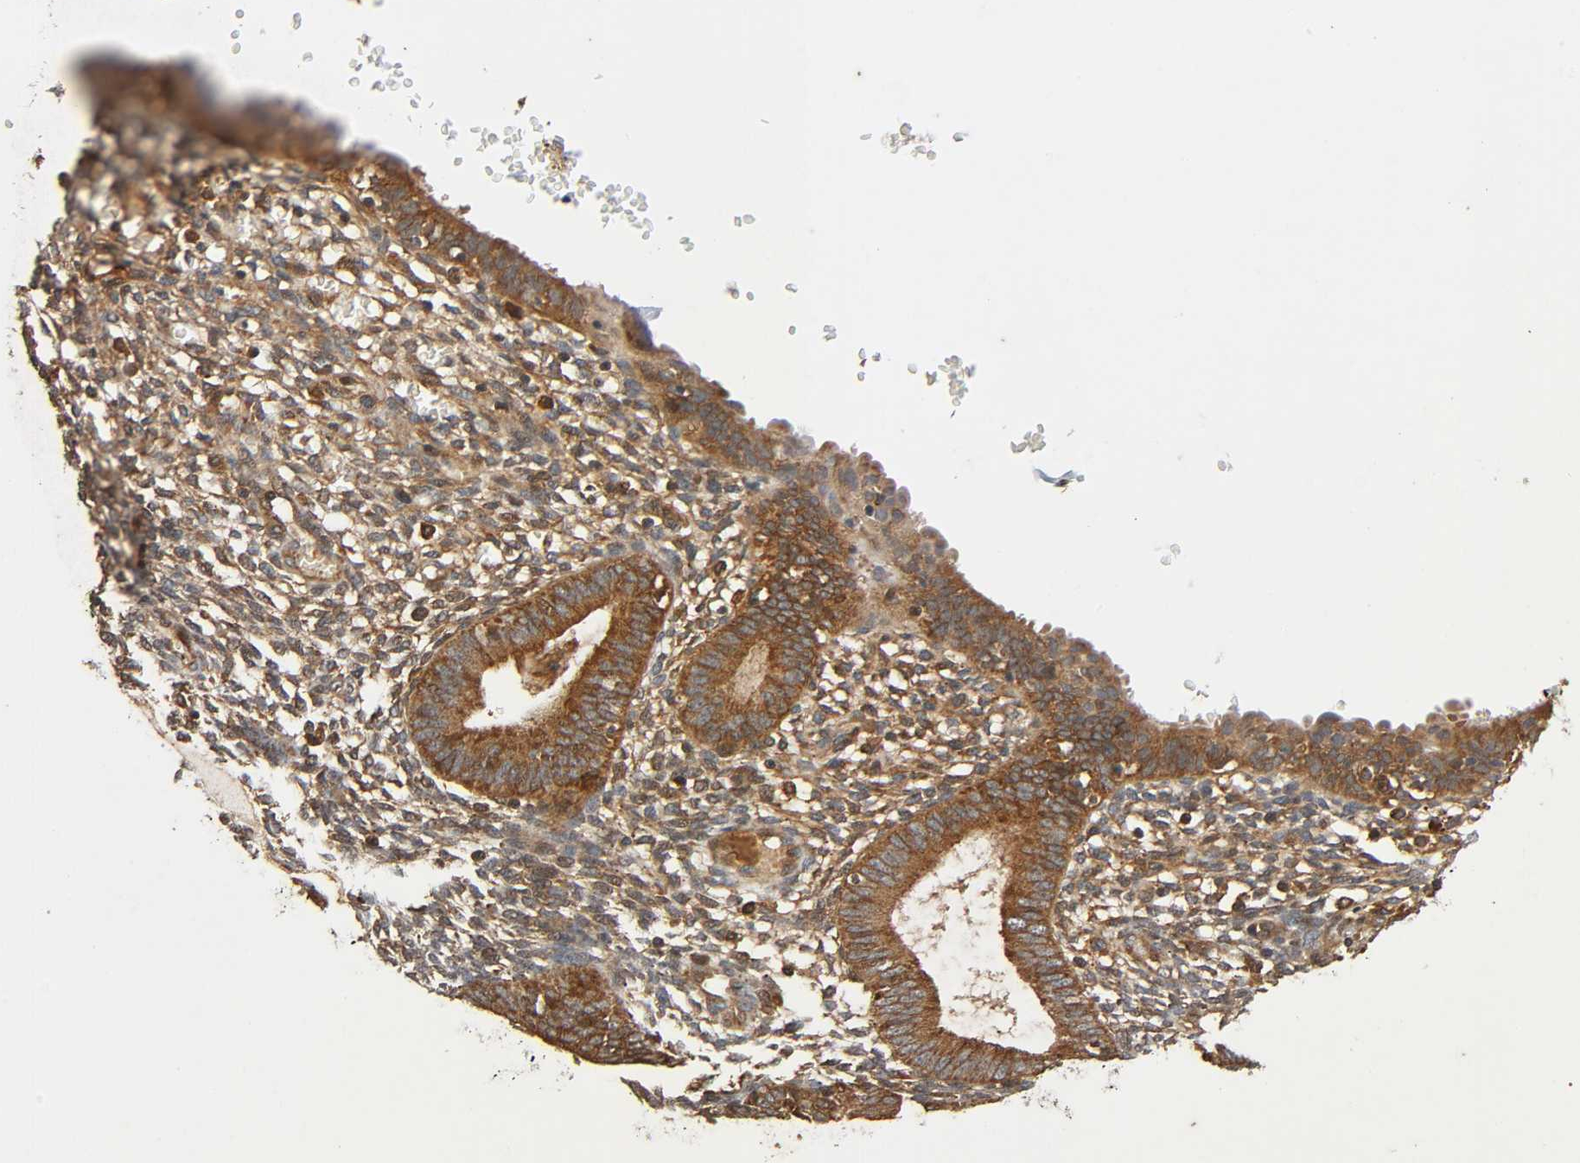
{"staining": {"intensity": "moderate", "quantity": ">75%", "location": "cytoplasmic/membranous"}, "tissue": "endometrium", "cell_type": "Cells in endometrial stroma", "image_type": "normal", "snomed": [{"axis": "morphology", "description": "Normal tissue, NOS"}, {"axis": "topography", "description": "Endometrium"}], "caption": "Immunohistochemistry photomicrograph of benign endometrium: endometrium stained using immunohistochemistry (IHC) exhibits medium levels of moderate protein expression localized specifically in the cytoplasmic/membranous of cells in endometrial stroma, appearing as a cytoplasmic/membranous brown color.", "gene": "MAP3K8", "patient": {"sex": "female", "age": 61}}